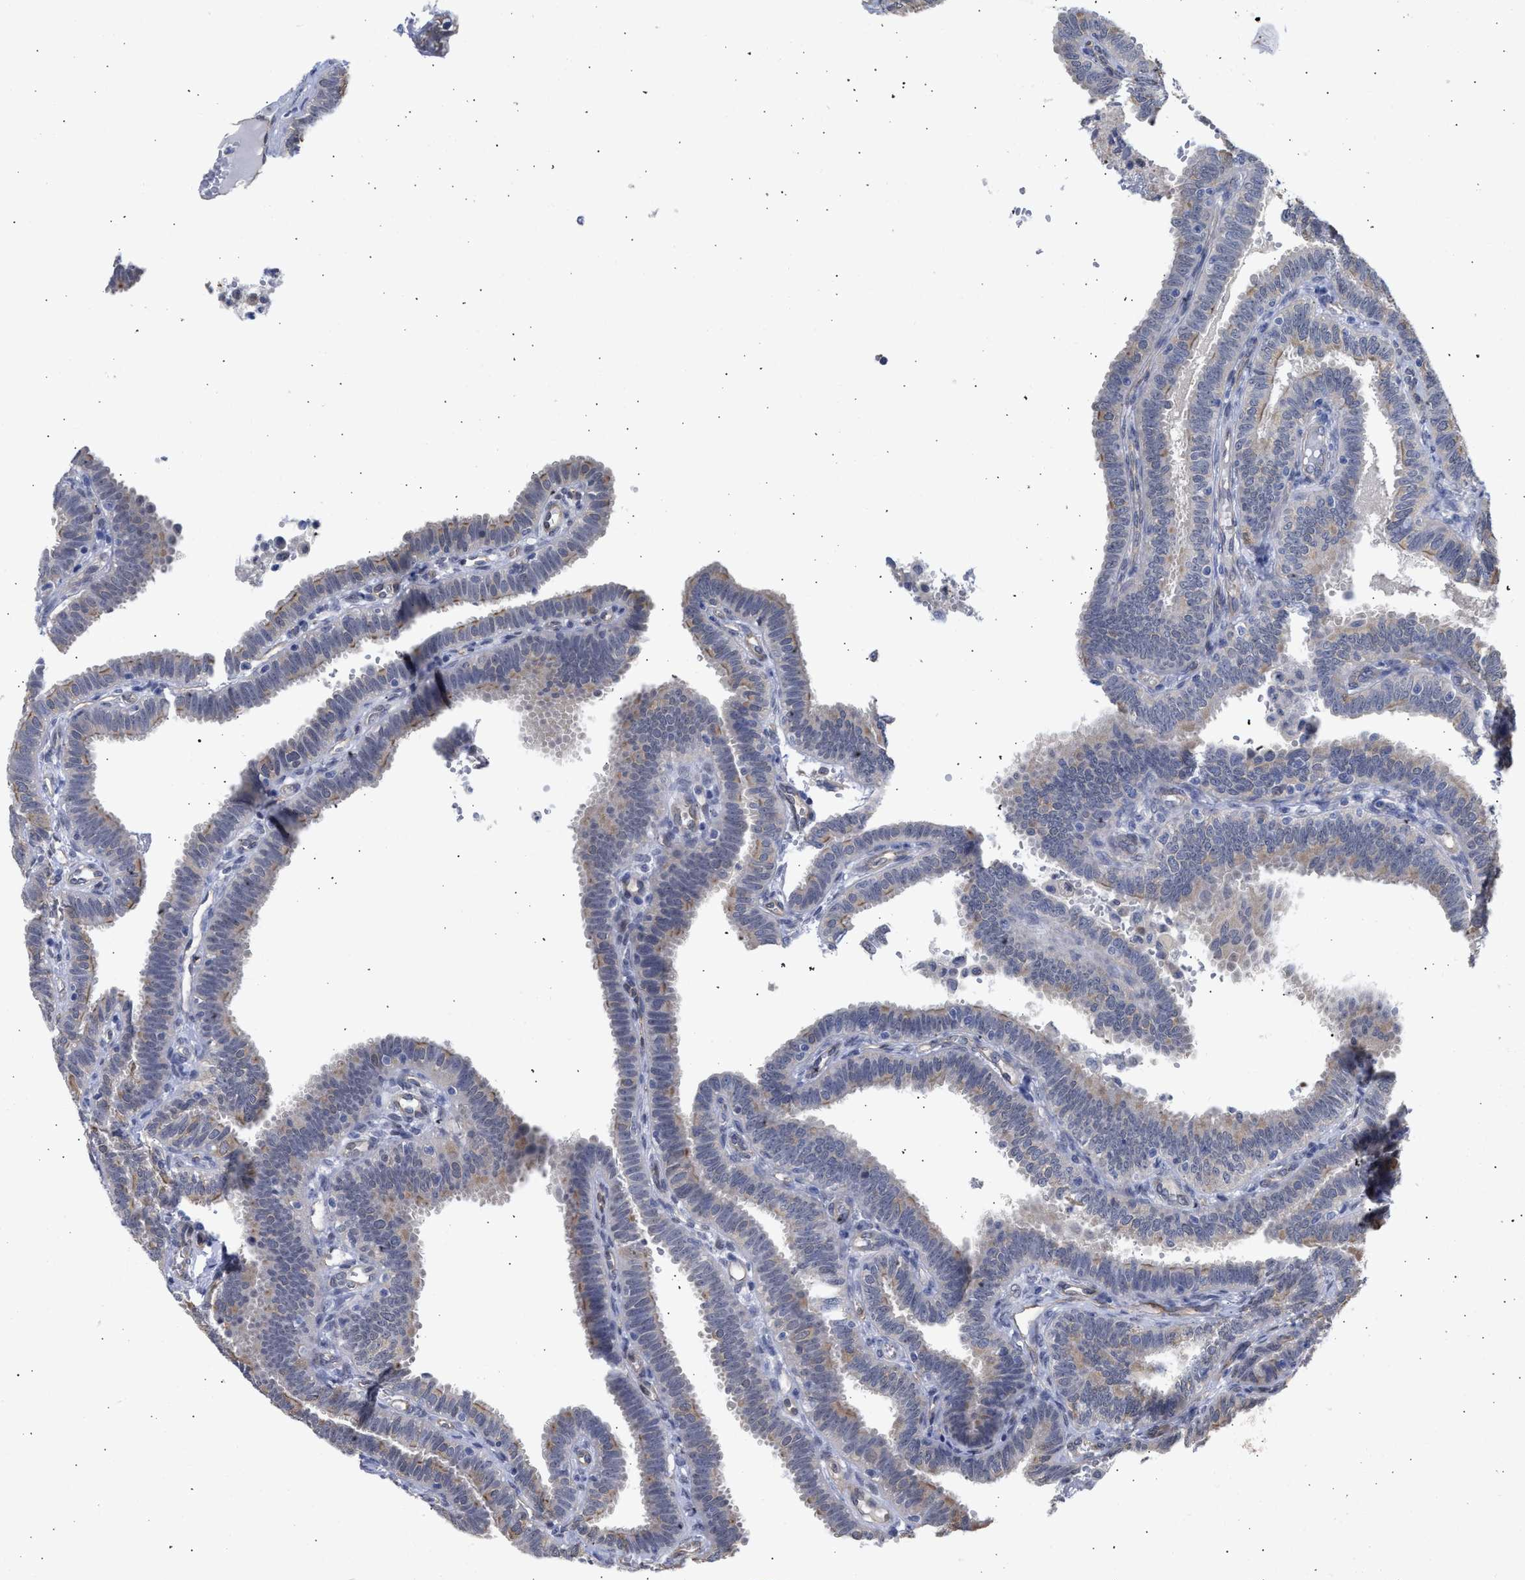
{"staining": {"intensity": "weak", "quantity": "25%-75%", "location": "cytoplasmic/membranous"}, "tissue": "fallopian tube", "cell_type": "Glandular cells", "image_type": "normal", "snomed": [{"axis": "morphology", "description": "Normal tissue, NOS"}, {"axis": "topography", "description": "Fallopian tube"}, {"axis": "topography", "description": "Placenta"}], "caption": "The immunohistochemical stain highlights weak cytoplasmic/membranous staining in glandular cells of benign fallopian tube. (DAB IHC with brightfield microscopy, high magnification).", "gene": "THRA", "patient": {"sex": "female", "age": 34}}